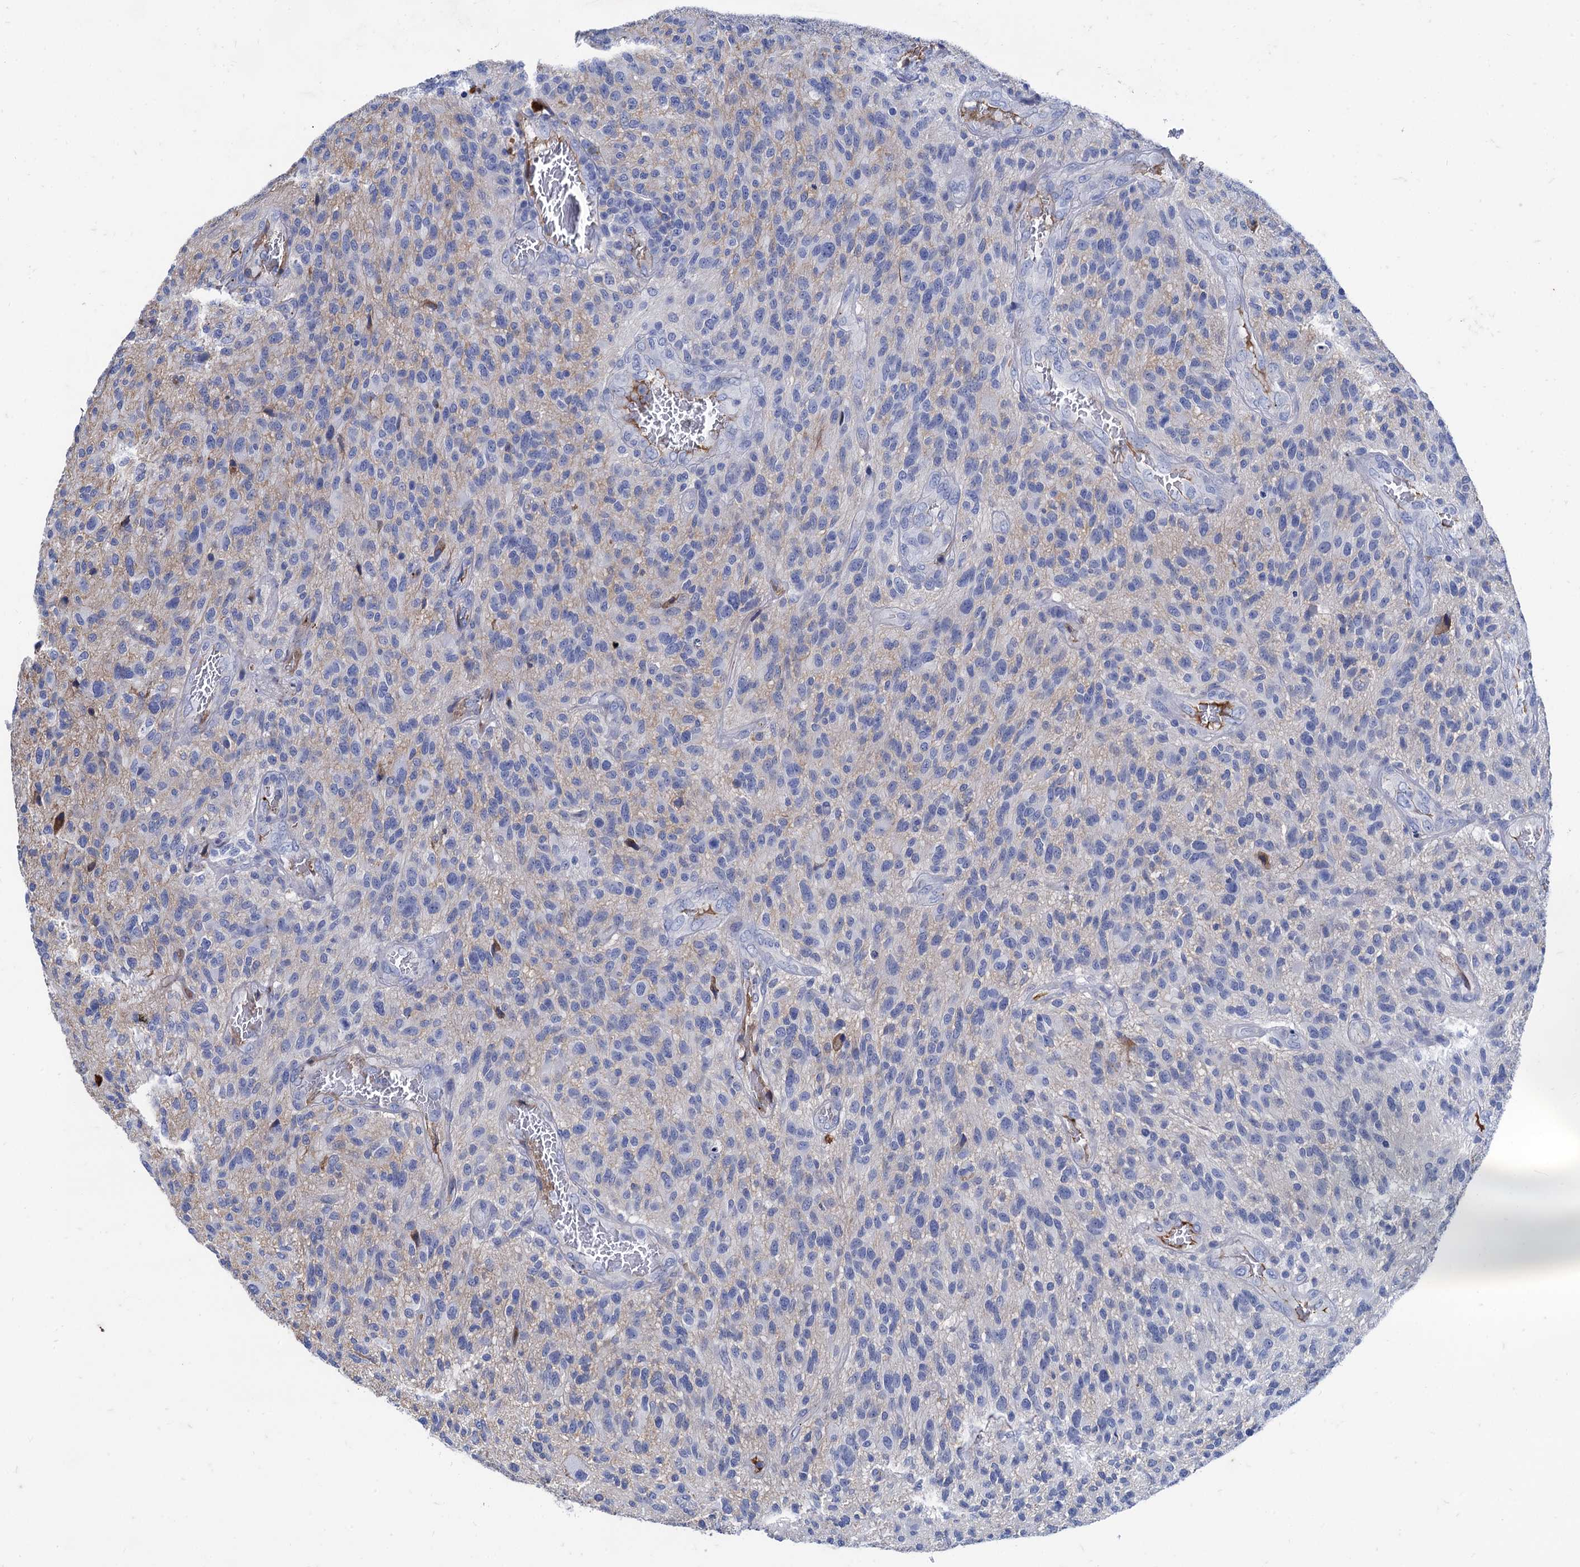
{"staining": {"intensity": "negative", "quantity": "none", "location": "none"}, "tissue": "glioma", "cell_type": "Tumor cells", "image_type": "cancer", "snomed": [{"axis": "morphology", "description": "Glioma, malignant, High grade"}, {"axis": "topography", "description": "Brain"}], "caption": "Protein analysis of malignant high-grade glioma shows no significant expression in tumor cells.", "gene": "TMEM72", "patient": {"sex": "male", "age": 47}}